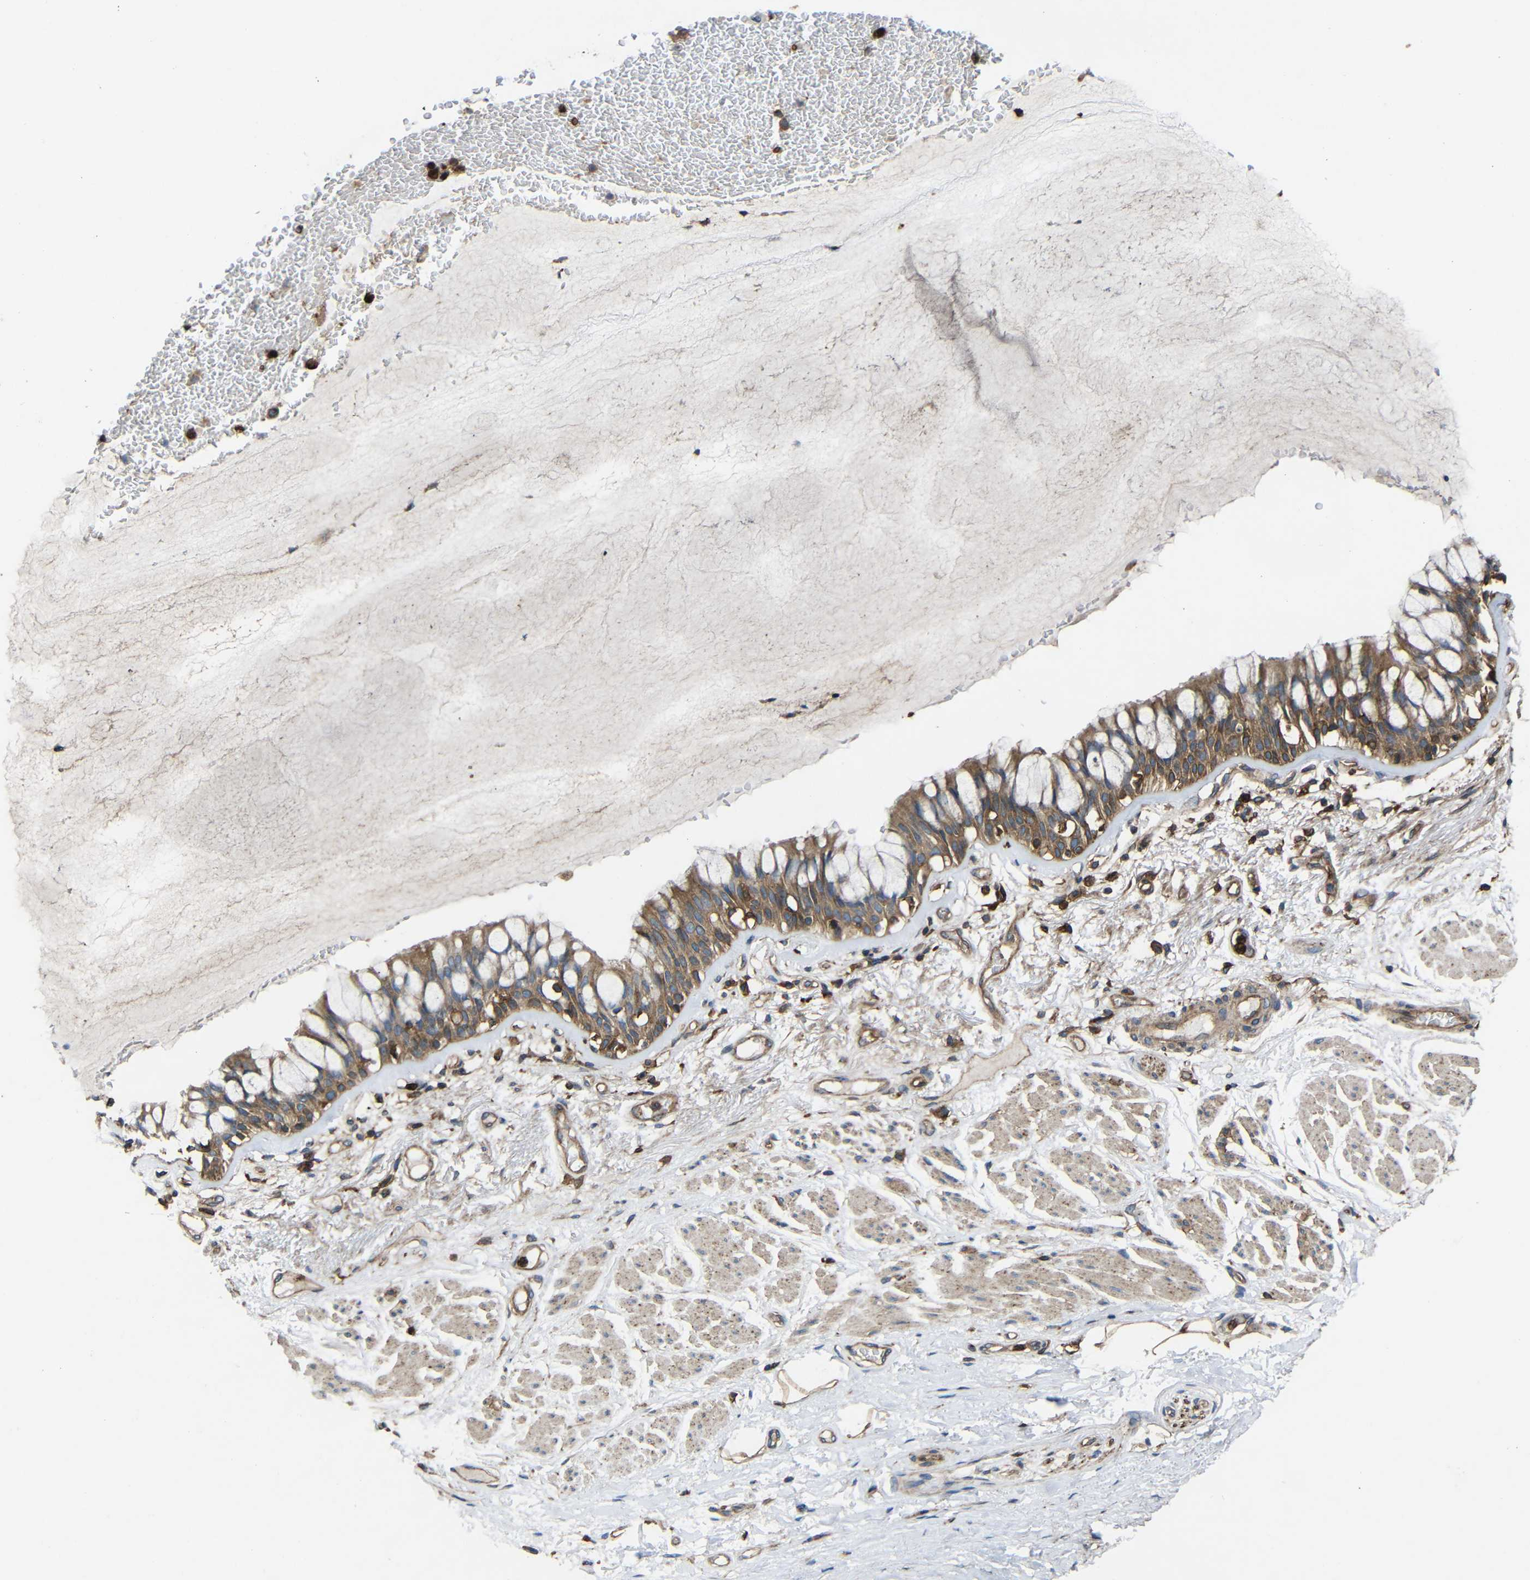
{"staining": {"intensity": "moderate", "quantity": ">75%", "location": "cytoplasmic/membranous"}, "tissue": "bronchus", "cell_type": "Respiratory epithelial cells", "image_type": "normal", "snomed": [{"axis": "morphology", "description": "Normal tissue, NOS"}, {"axis": "topography", "description": "Bronchus"}], "caption": "Immunohistochemical staining of normal human bronchus displays >75% levels of moderate cytoplasmic/membranous protein expression in about >75% of respiratory epithelial cells.", "gene": "TREM2", "patient": {"sex": "male", "age": 66}}